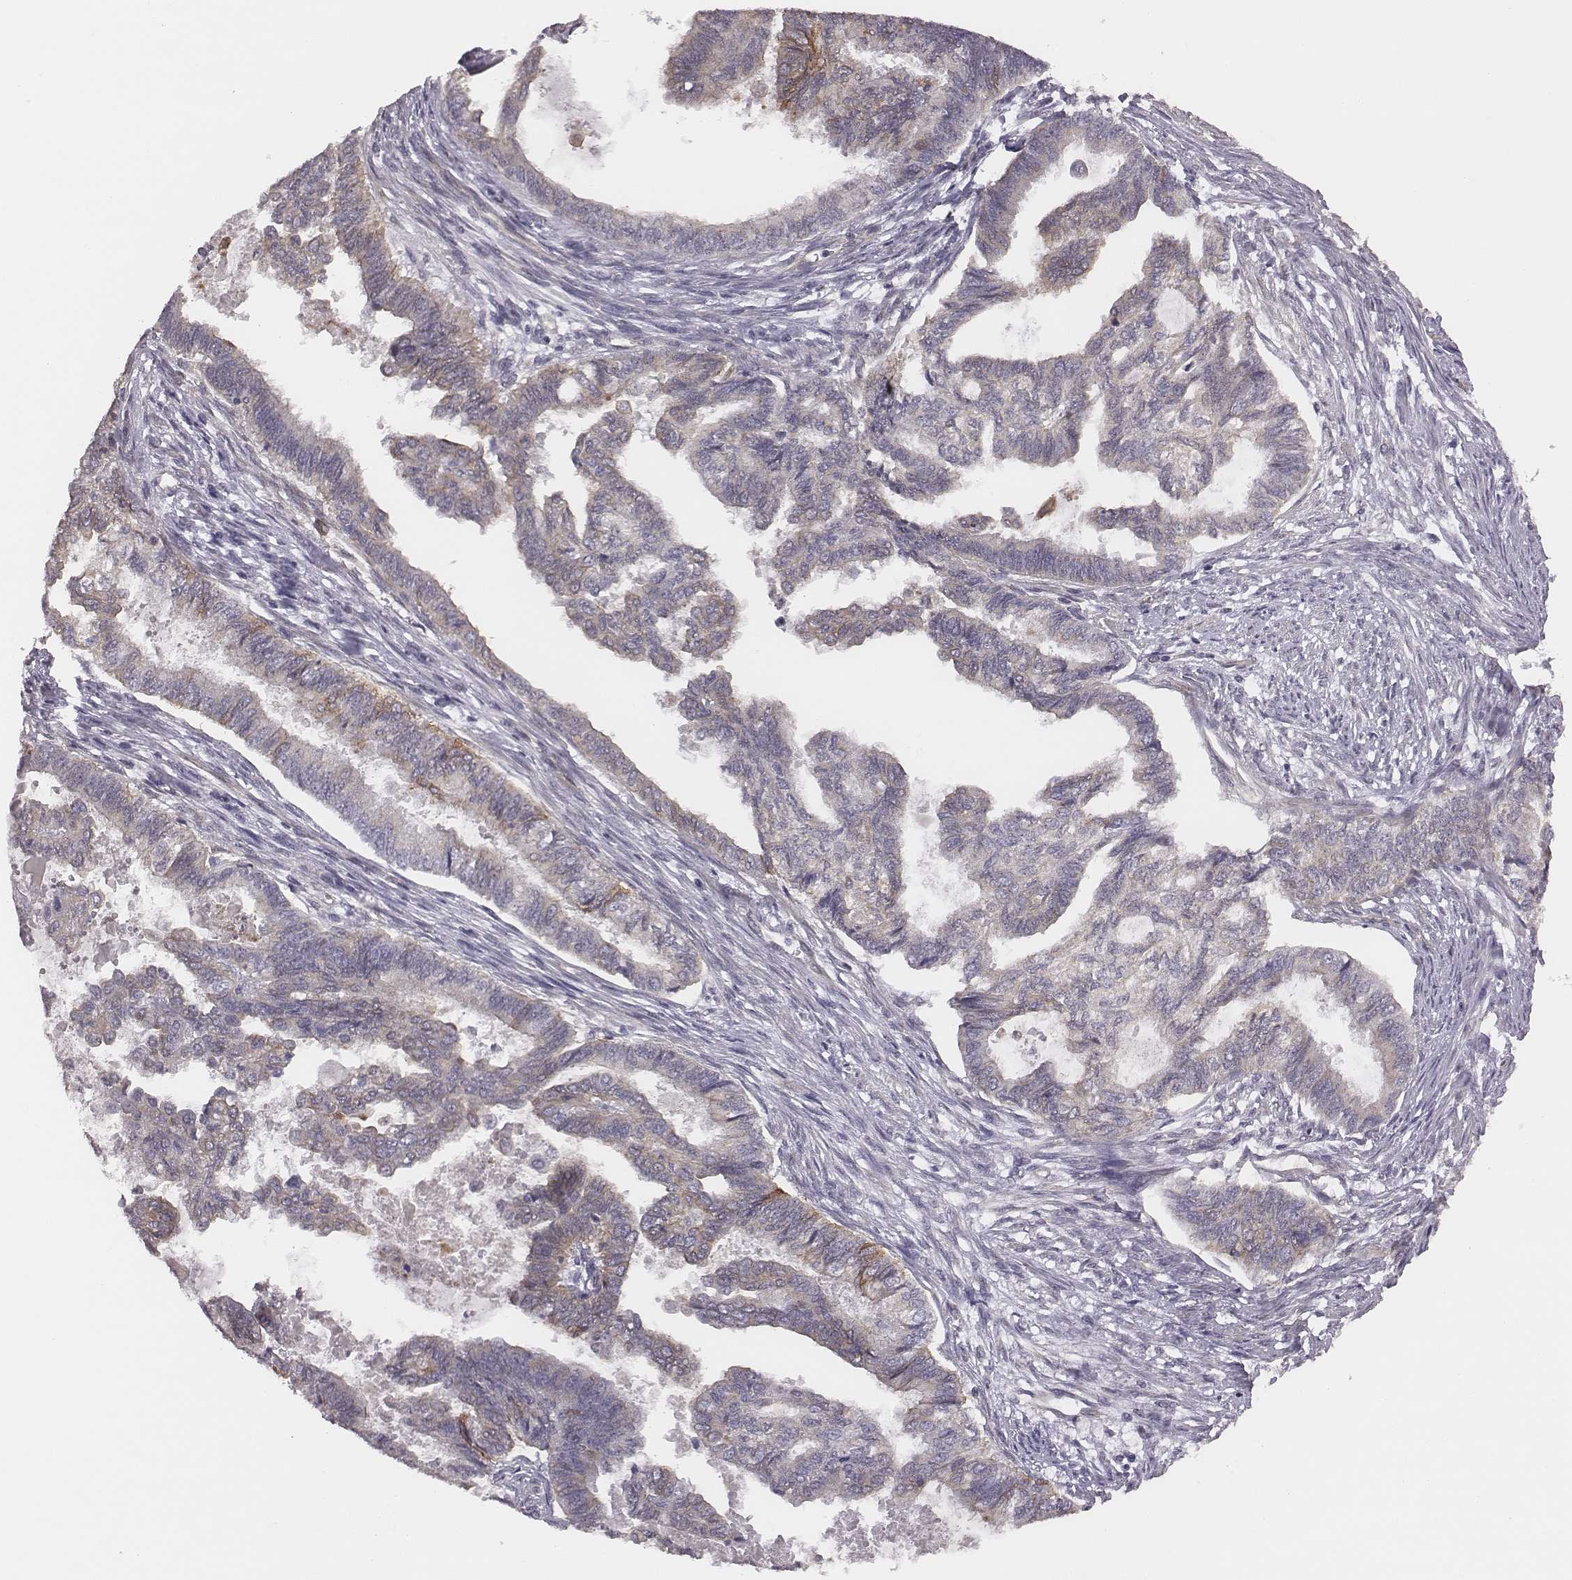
{"staining": {"intensity": "weak", "quantity": "<25%", "location": "cytoplasmic/membranous"}, "tissue": "endometrial cancer", "cell_type": "Tumor cells", "image_type": "cancer", "snomed": [{"axis": "morphology", "description": "Adenocarcinoma, NOS"}, {"axis": "topography", "description": "Endometrium"}], "caption": "This is a micrograph of immunohistochemistry staining of endometrial adenocarcinoma, which shows no expression in tumor cells.", "gene": "SCARF1", "patient": {"sex": "female", "age": 86}}